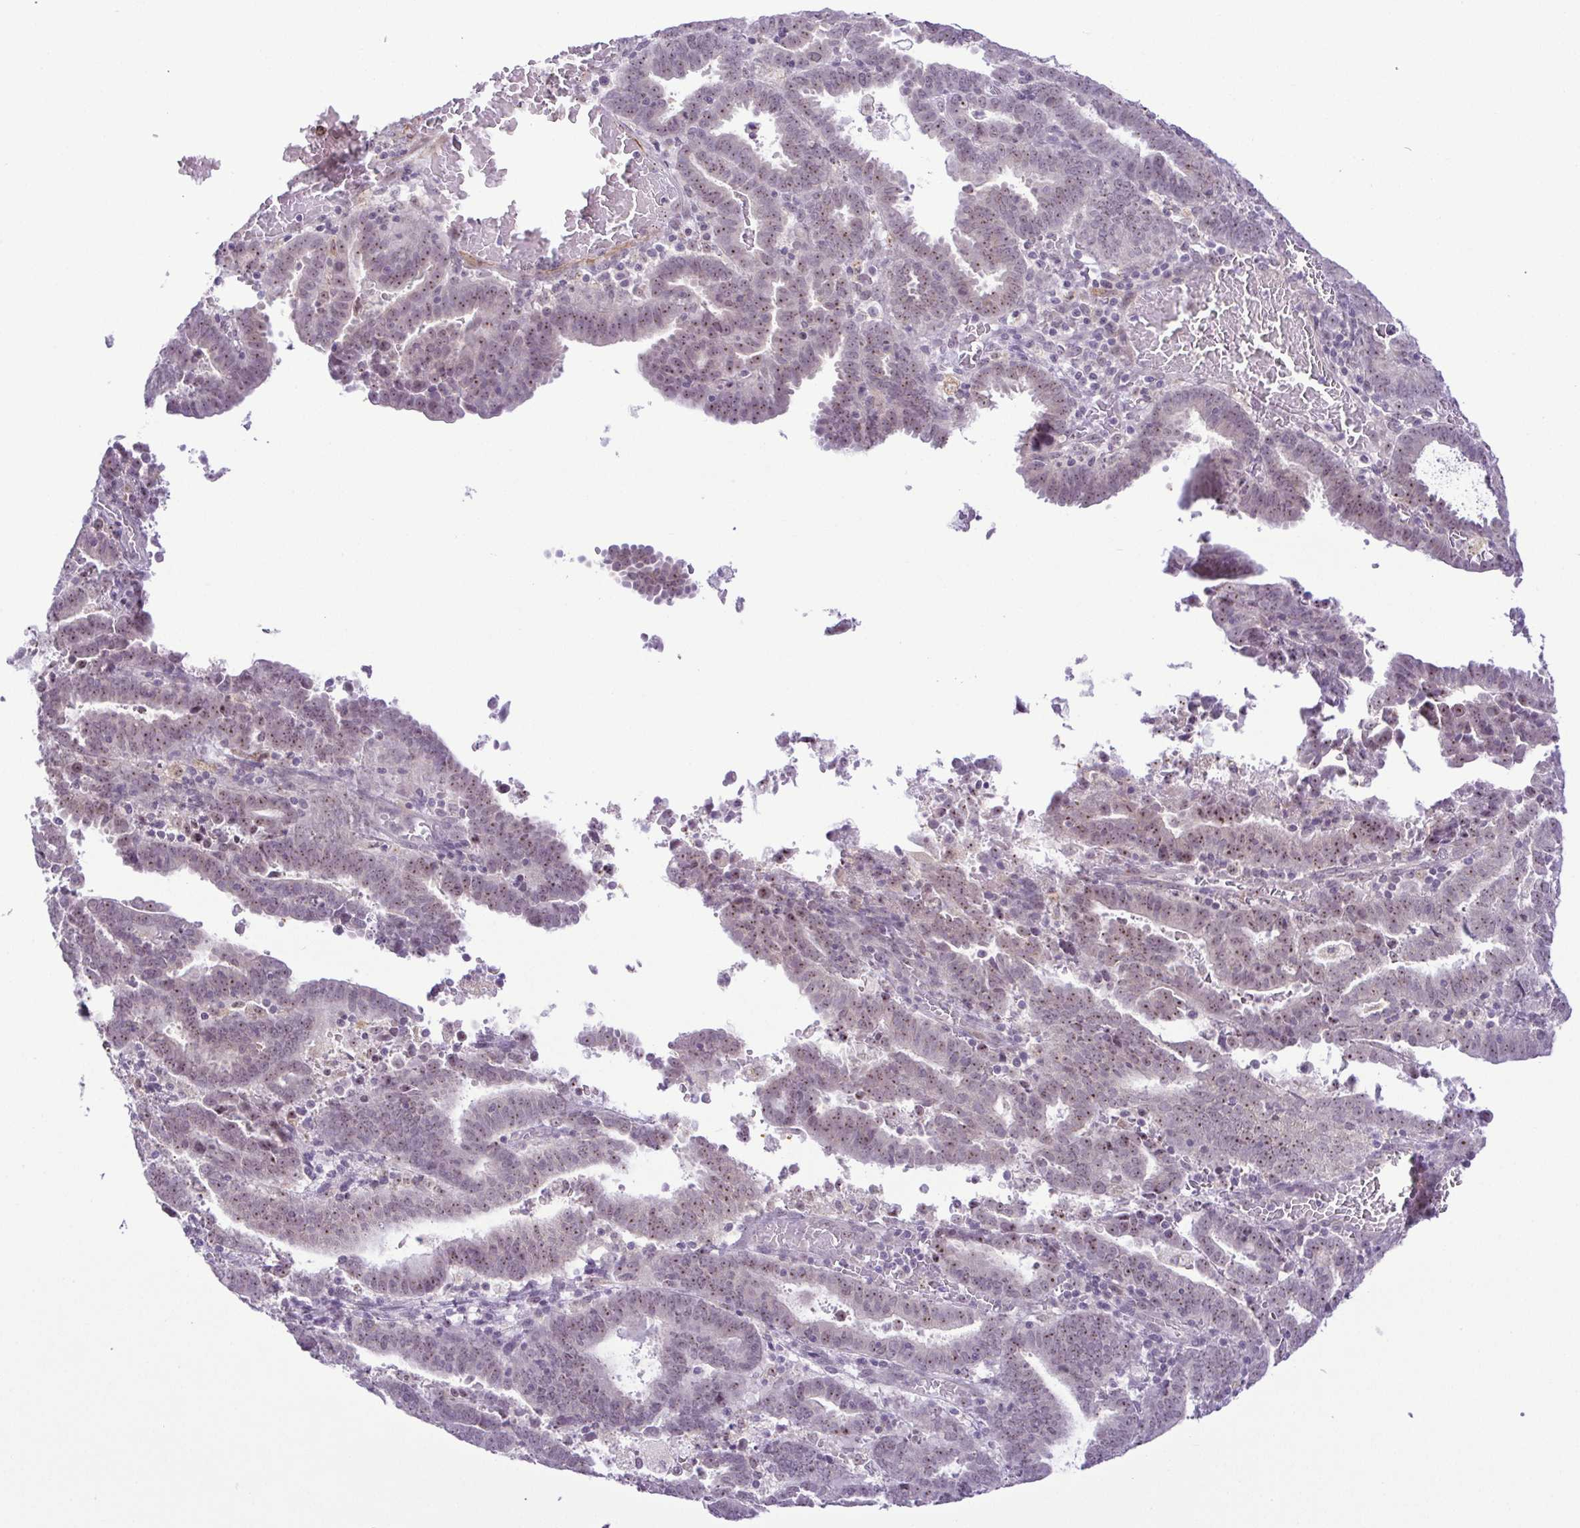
{"staining": {"intensity": "weak", "quantity": "25%-75%", "location": "nuclear"}, "tissue": "endometrial cancer", "cell_type": "Tumor cells", "image_type": "cancer", "snomed": [{"axis": "morphology", "description": "Adenocarcinoma, NOS"}, {"axis": "topography", "description": "Uterus"}], "caption": "Endometrial cancer (adenocarcinoma) stained with a protein marker reveals weak staining in tumor cells.", "gene": "RSL24D1", "patient": {"sex": "female", "age": 83}}